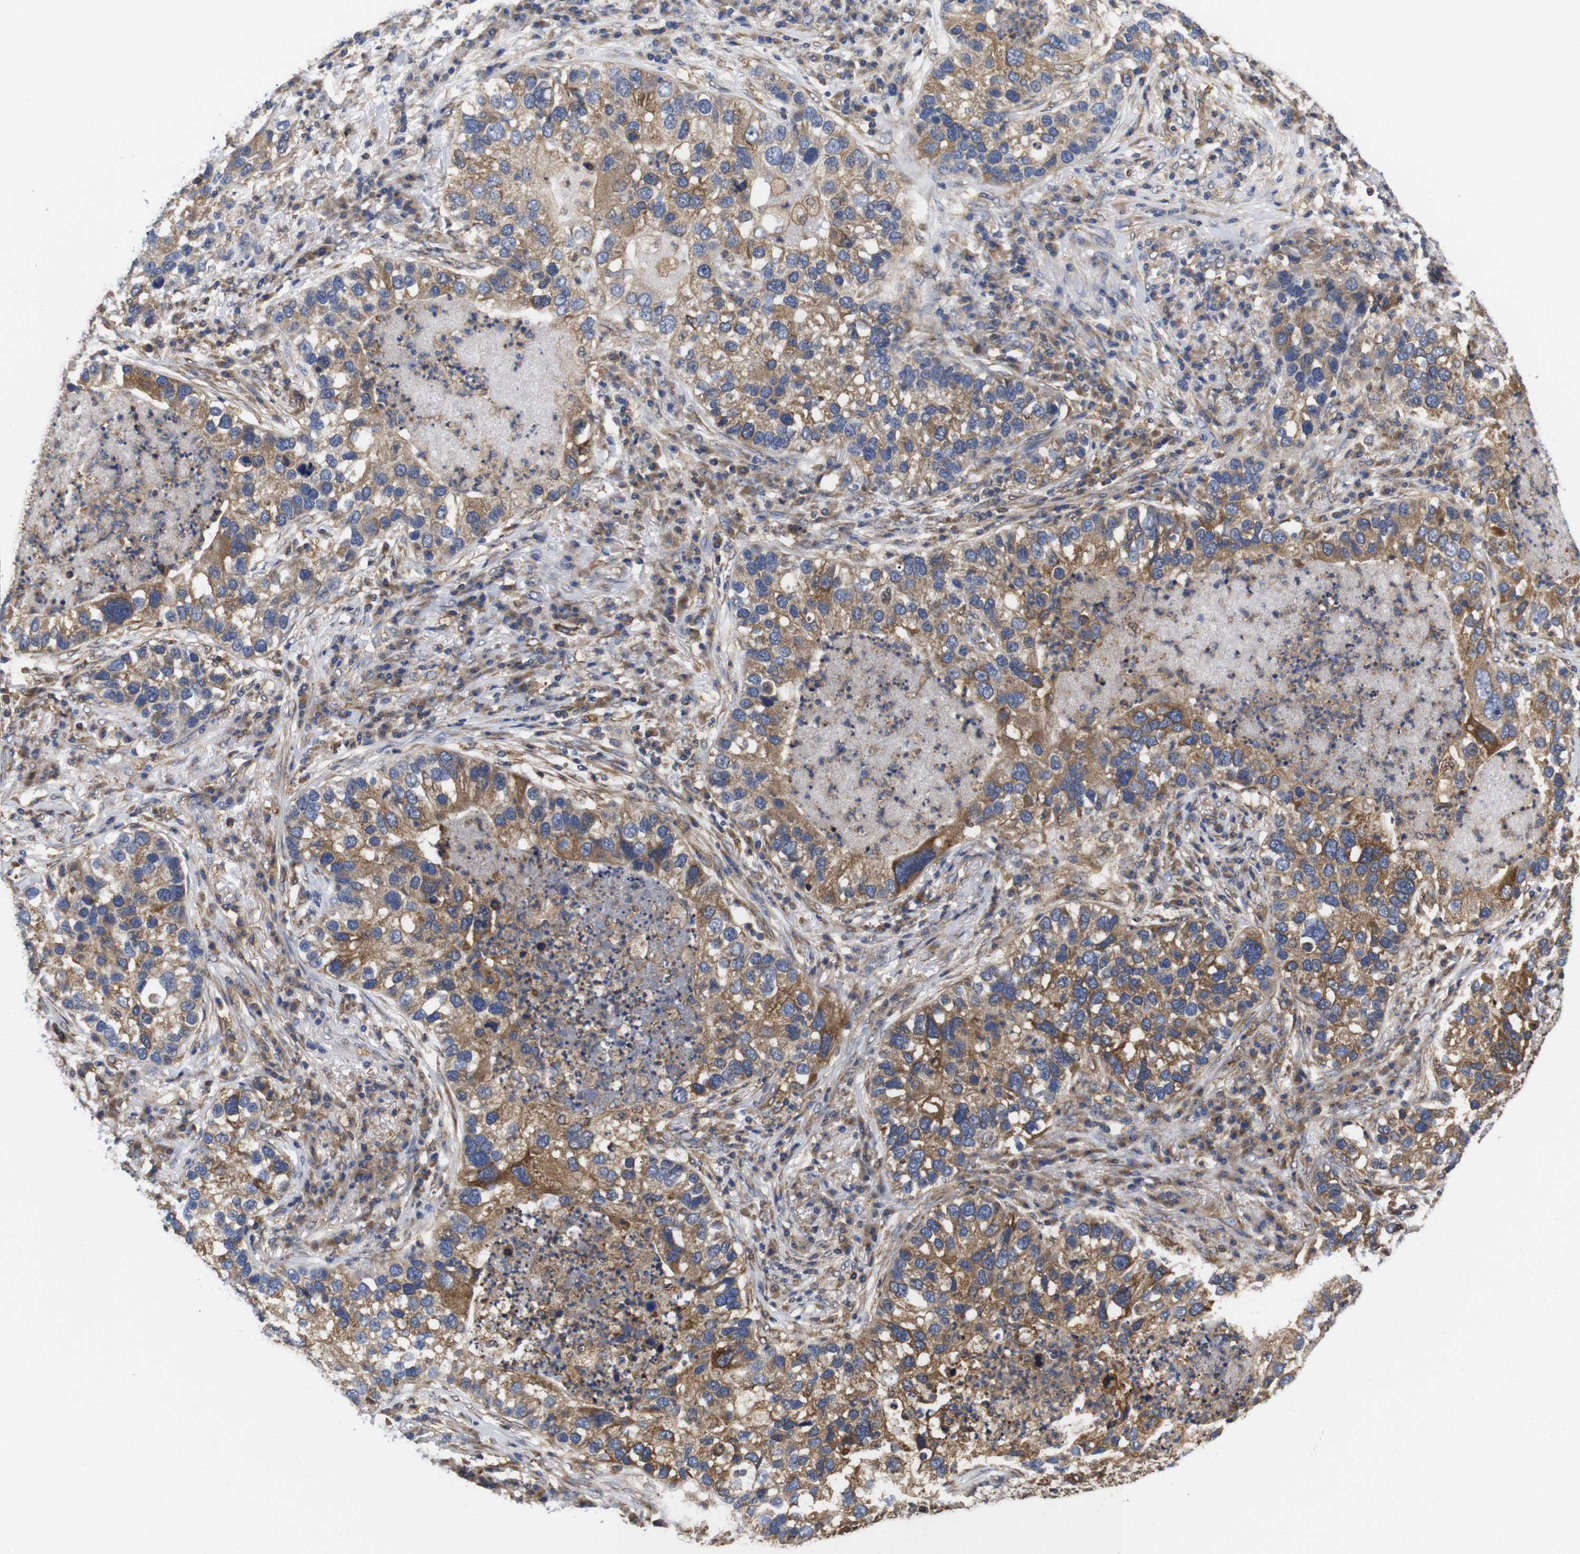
{"staining": {"intensity": "moderate", "quantity": ">75%", "location": "cytoplasmic/membranous"}, "tissue": "lung cancer", "cell_type": "Tumor cells", "image_type": "cancer", "snomed": [{"axis": "morphology", "description": "Normal tissue, NOS"}, {"axis": "morphology", "description": "Adenocarcinoma, NOS"}, {"axis": "topography", "description": "Bronchus"}, {"axis": "topography", "description": "Lung"}], "caption": "The photomicrograph reveals staining of lung cancer, revealing moderate cytoplasmic/membranous protein positivity (brown color) within tumor cells.", "gene": "LRRCC1", "patient": {"sex": "male", "age": 54}}